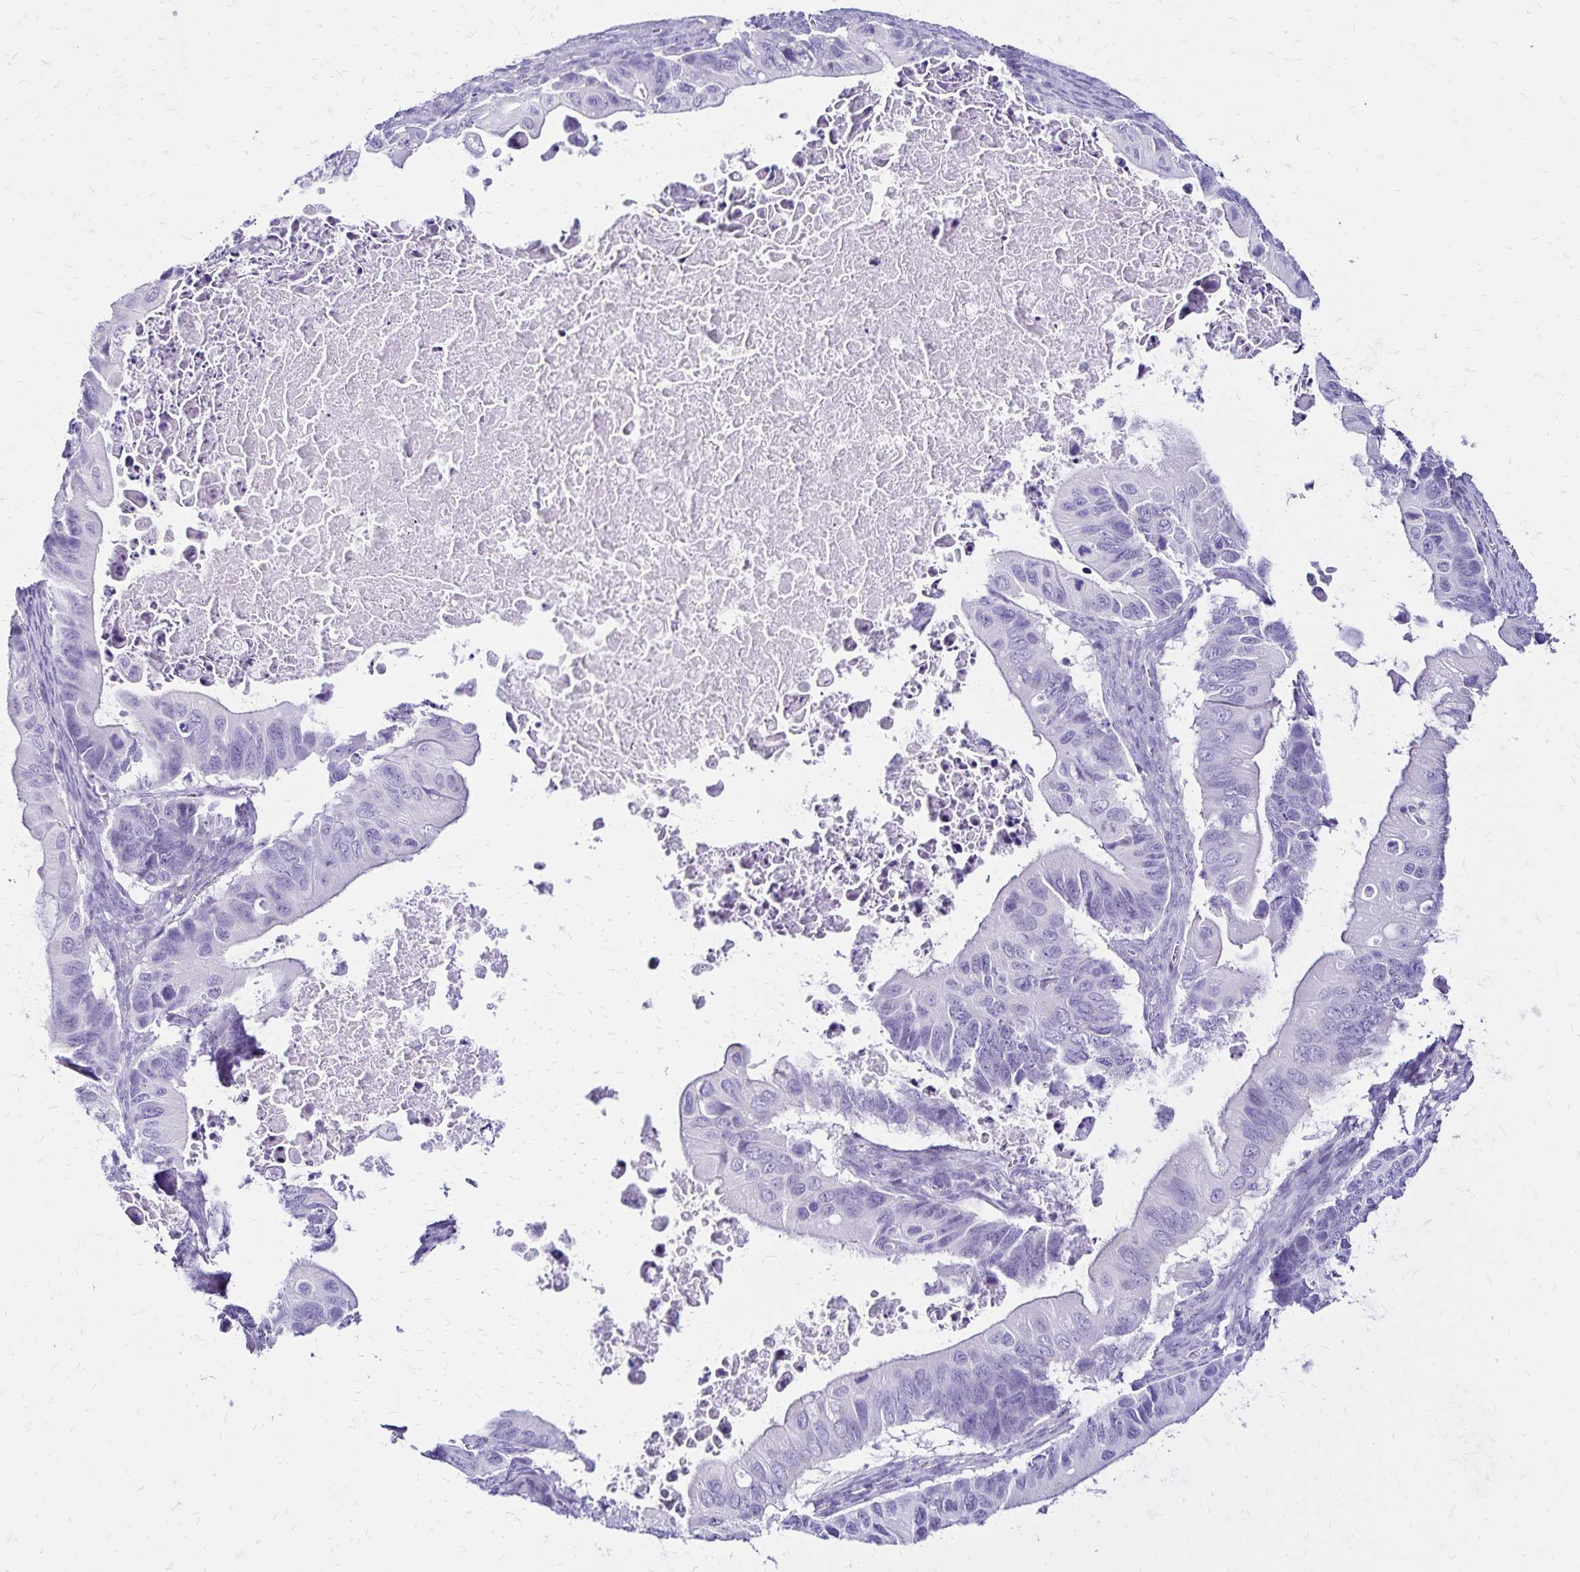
{"staining": {"intensity": "negative", "quantity": "none", "location": "none"}, "tissue": "ovarian cancer", "cell_type": "Tumor cells", "image_type": "cancer", "snomed": [{"axis": "morphology", "description": "Cystadenocarcinoma, mucinous, NOS"}, {"axis": "topography", "description": "Ovary"}], "caption": "An IHC micrograph of ovarian cancer is shown. There is no staining in tumor cells of ovarian cancer. (DAB immunohistochemistry with hematoxylin counter stain).", "gene": "LIN28B", "patient": {"sex": "female", "age": 64}}